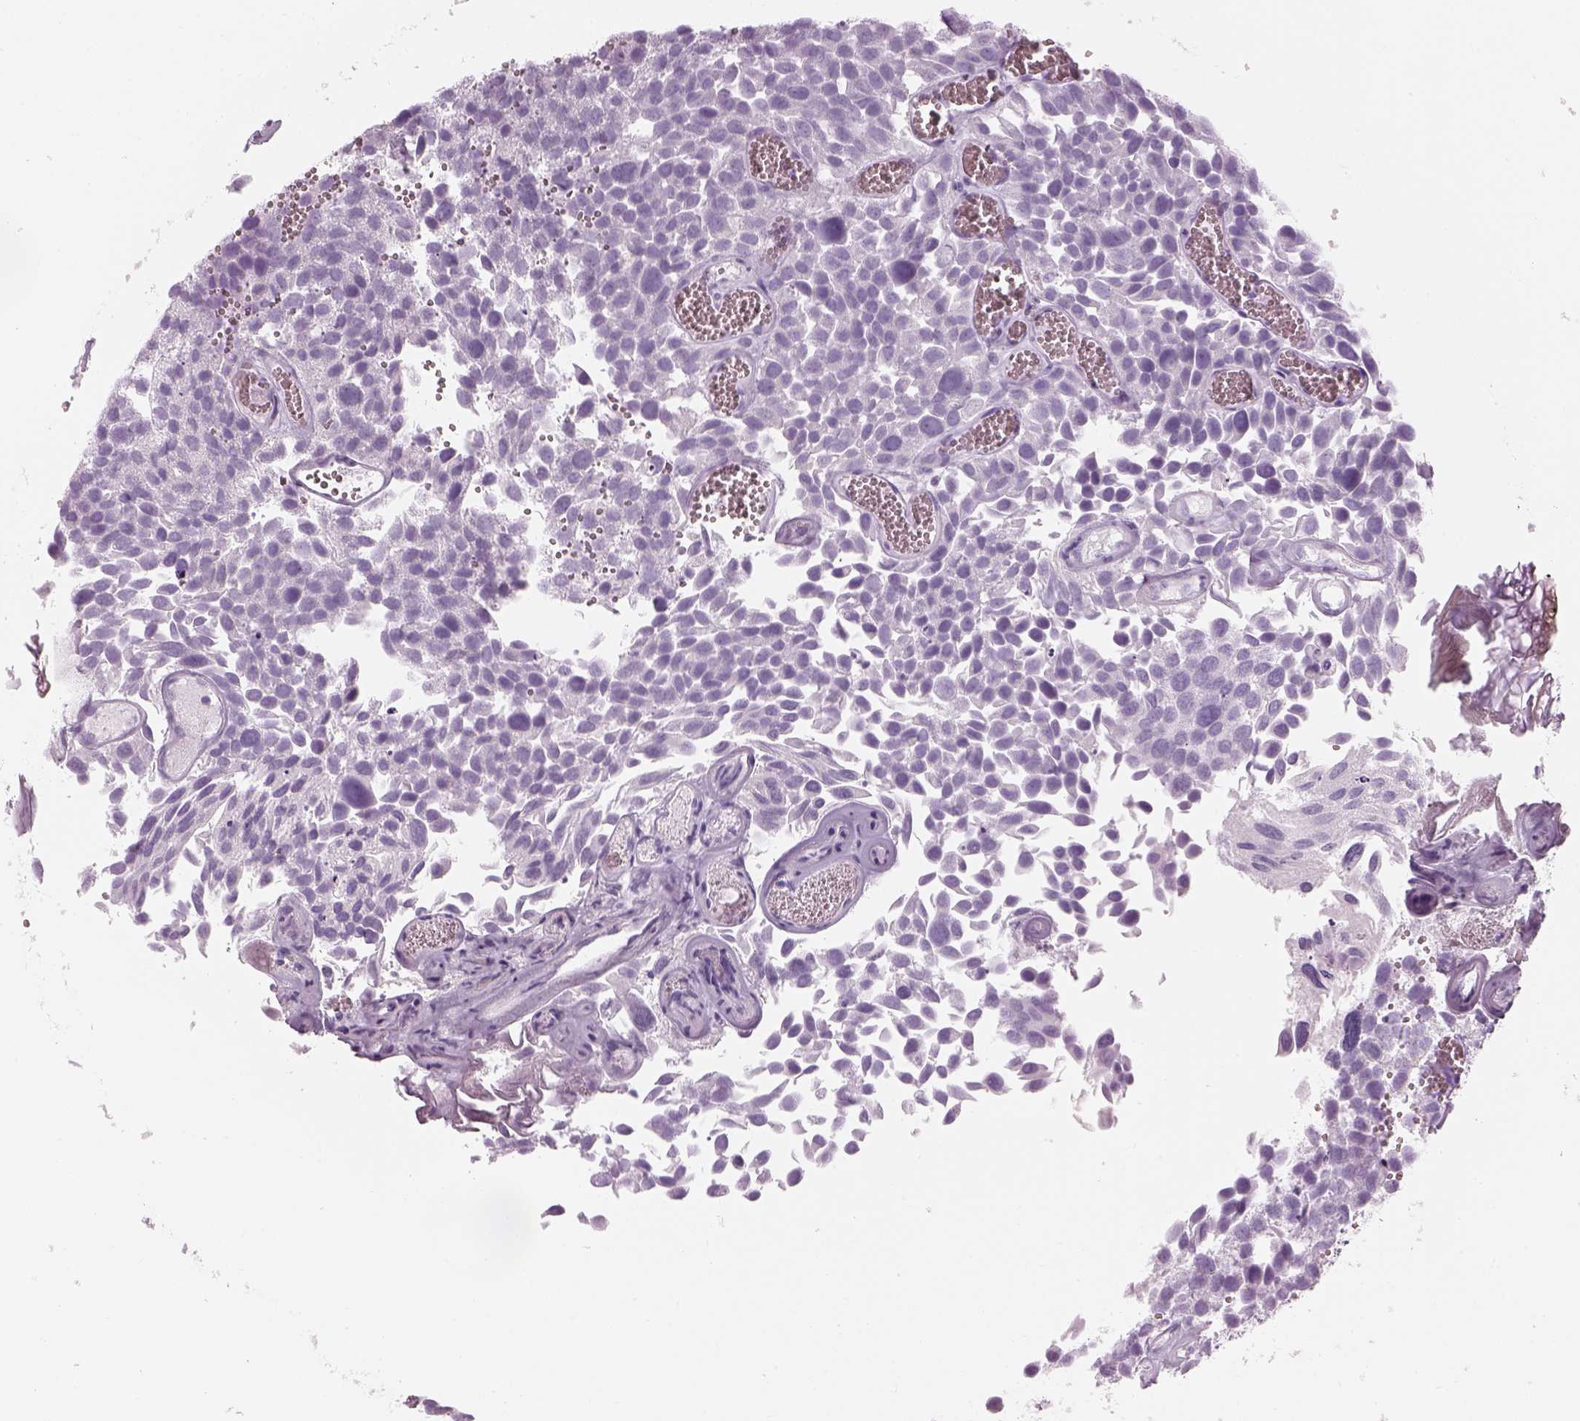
{"staining": {"intensity": "negative", "quantity": "none", "location": "none"}, "tissue": "urothelial cancer", "cell_type": "Tumor cells", "image_type": "cancer", "snomed": [{"axis": "morphology", "description": "Urothelial carcinoma, Low grade"}, {"axis": "topography", "description": "Urinary bladder"}], "caption": "Human urothelial carcinoma (low-grade) stained for a protein using immunohistochemistry (IHC) reveals no staining in tumor cells.", "gene": "SAG", "patient": {"sex": "female", "age": 69}}